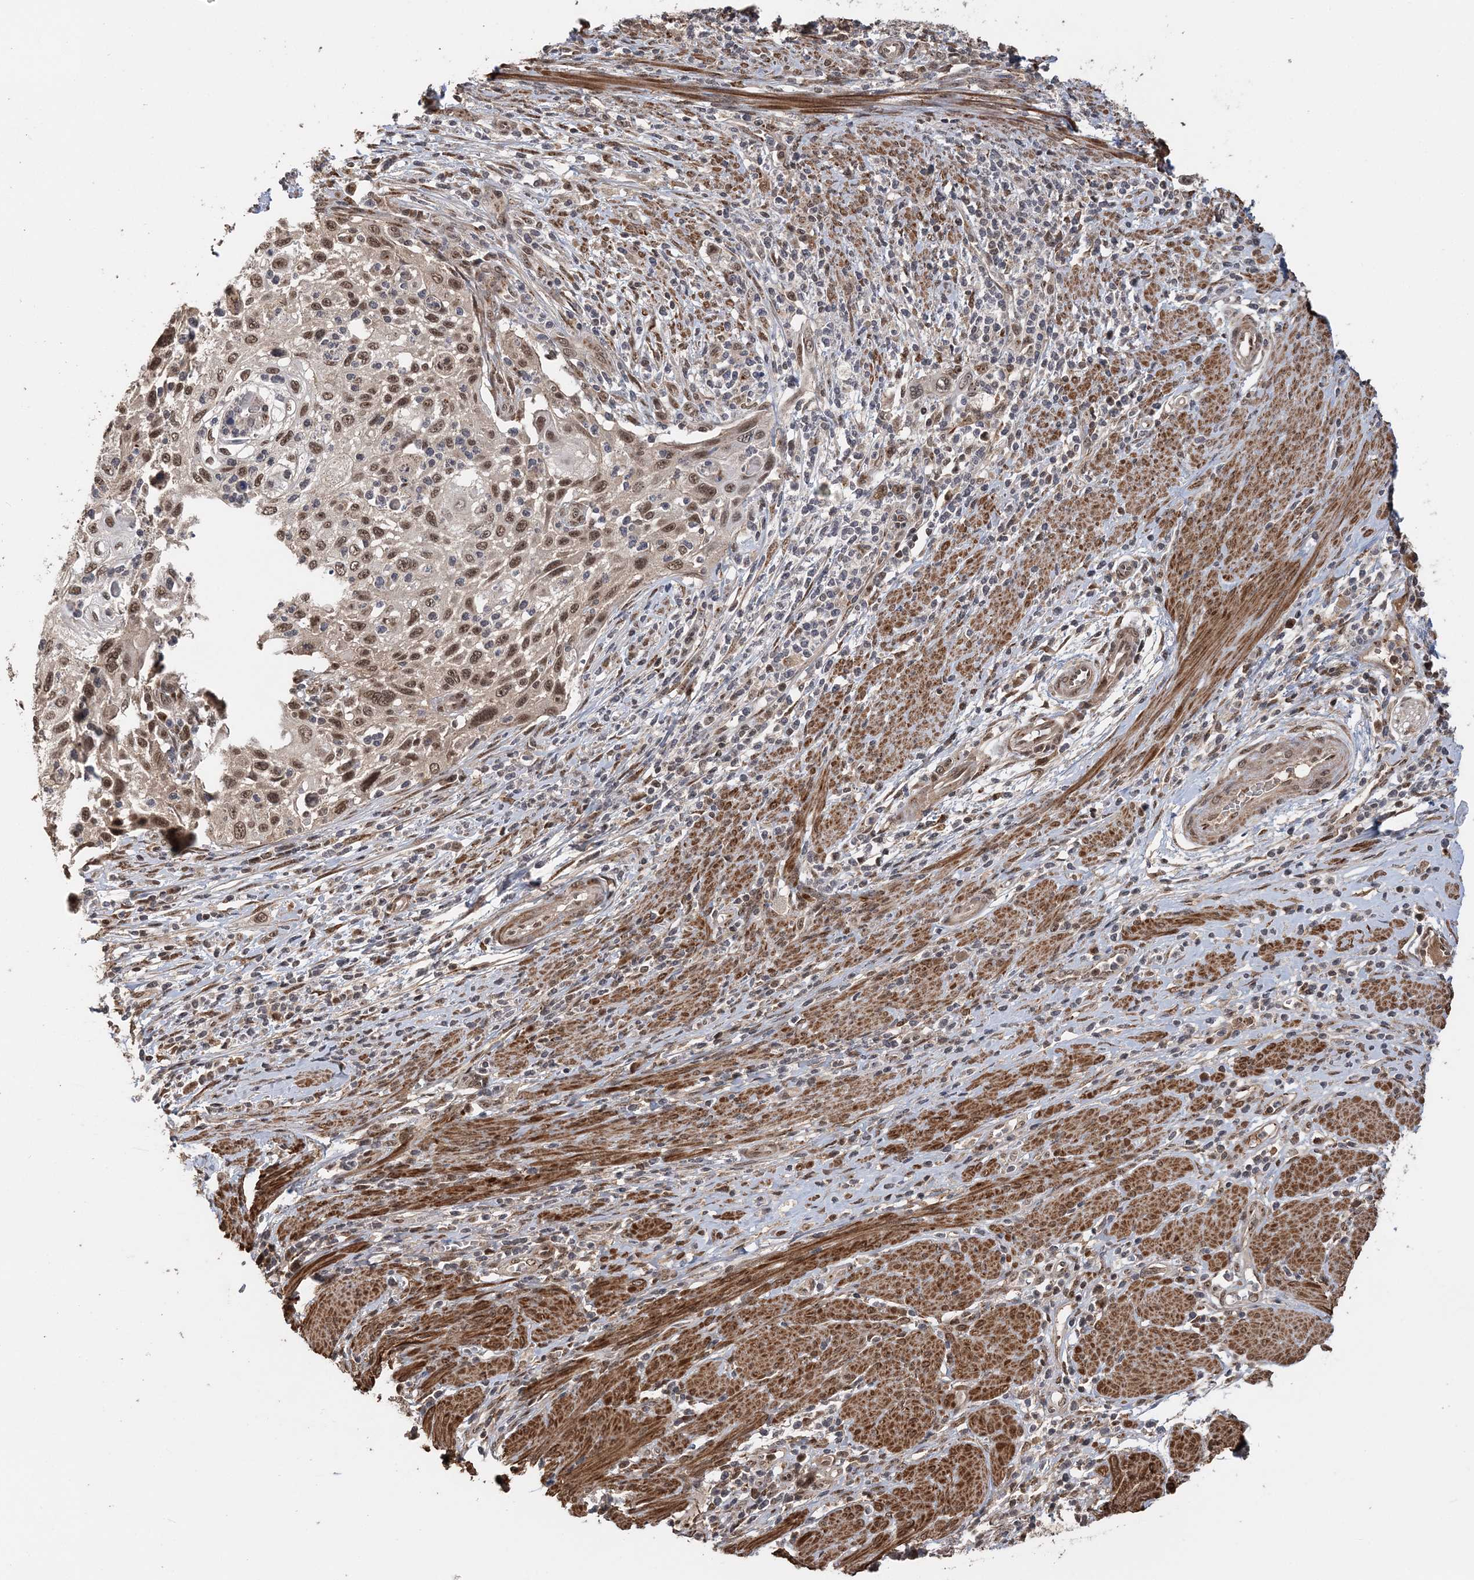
{"staining": {"intensity": "moderate", "quantity": ">75%", "location": "nuclear"}, "tissue": "cervical cancer", "cell_type": "Tumor cells", "image_type": "cancer", "snomed": [{"axis": "morphology", "description": "Squamous cell carcinoma, NOS"}, {"axis": "topography", "description": "Cervix"}], "caption": "A medium amount of moderate nuclear staining is seen in about >75% of tumor cells in cervical squamous cell carcinoma tissue. (Brightfield microscopy of DAB IHC at high magnification).", "gene": "TSHZ2", "patient": {"sex": "female", "age": 70}}